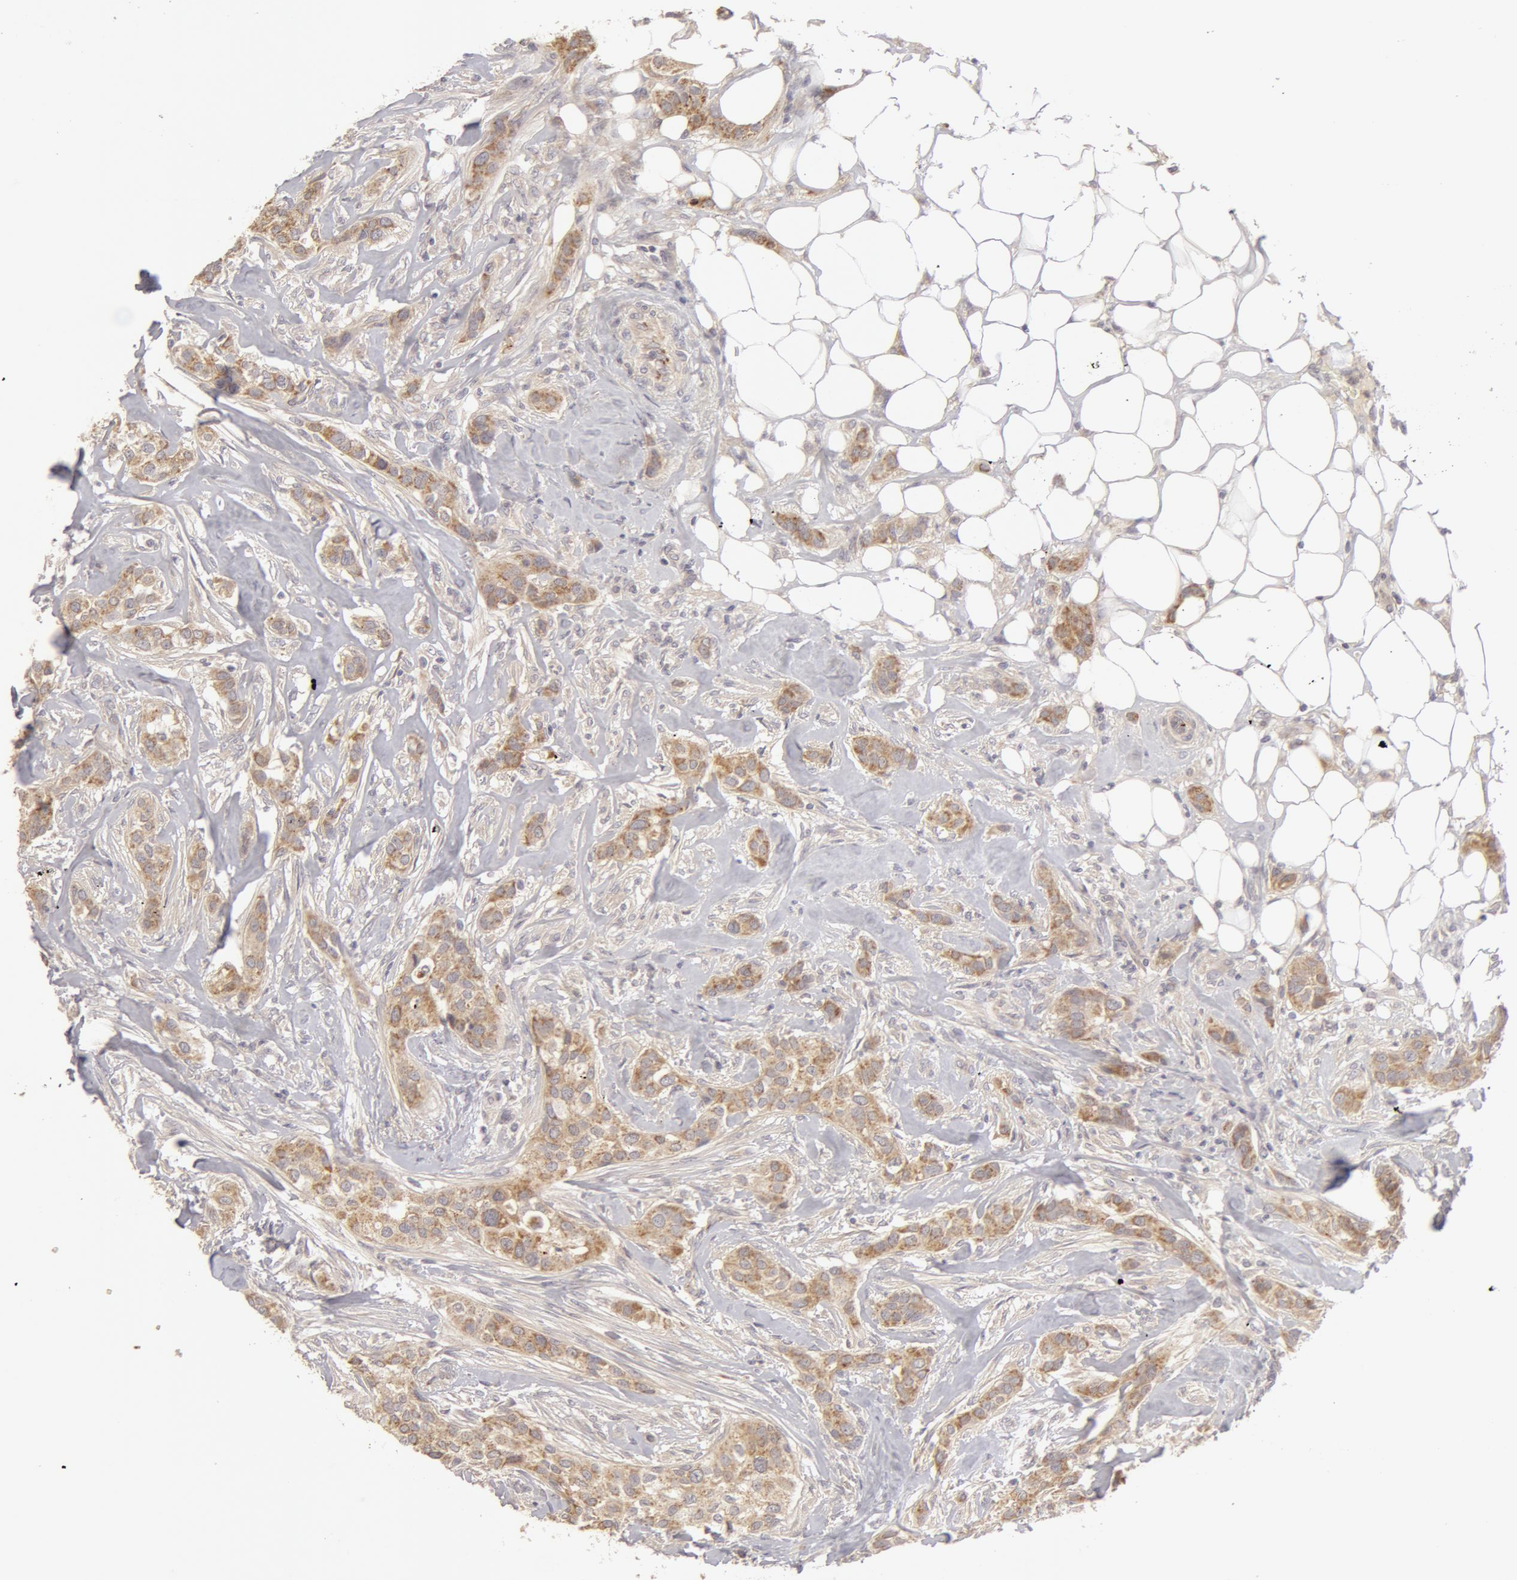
{"staining": {"intensity": "weak", "quantity": ">75%", "location": "cytoplasmic/membranous"}, "tissue": "breast cancer", "cell_type": "Tumor cells", "image_type": "cancer", "snomed": [{"axis": "morphology", "description": "Duct carcinoma"}, {"axis": "topography", "description": "Breast"}], "caption": "DAB immunohistochemical staining of human breast cancer (infiltrating ductal carcinoma) shows weak cytoplasmic/membranous protein expression in approximately >75% of tumor cells.", "gene": "ADPRH", "patient": {"sex": "female", "age": 45}}